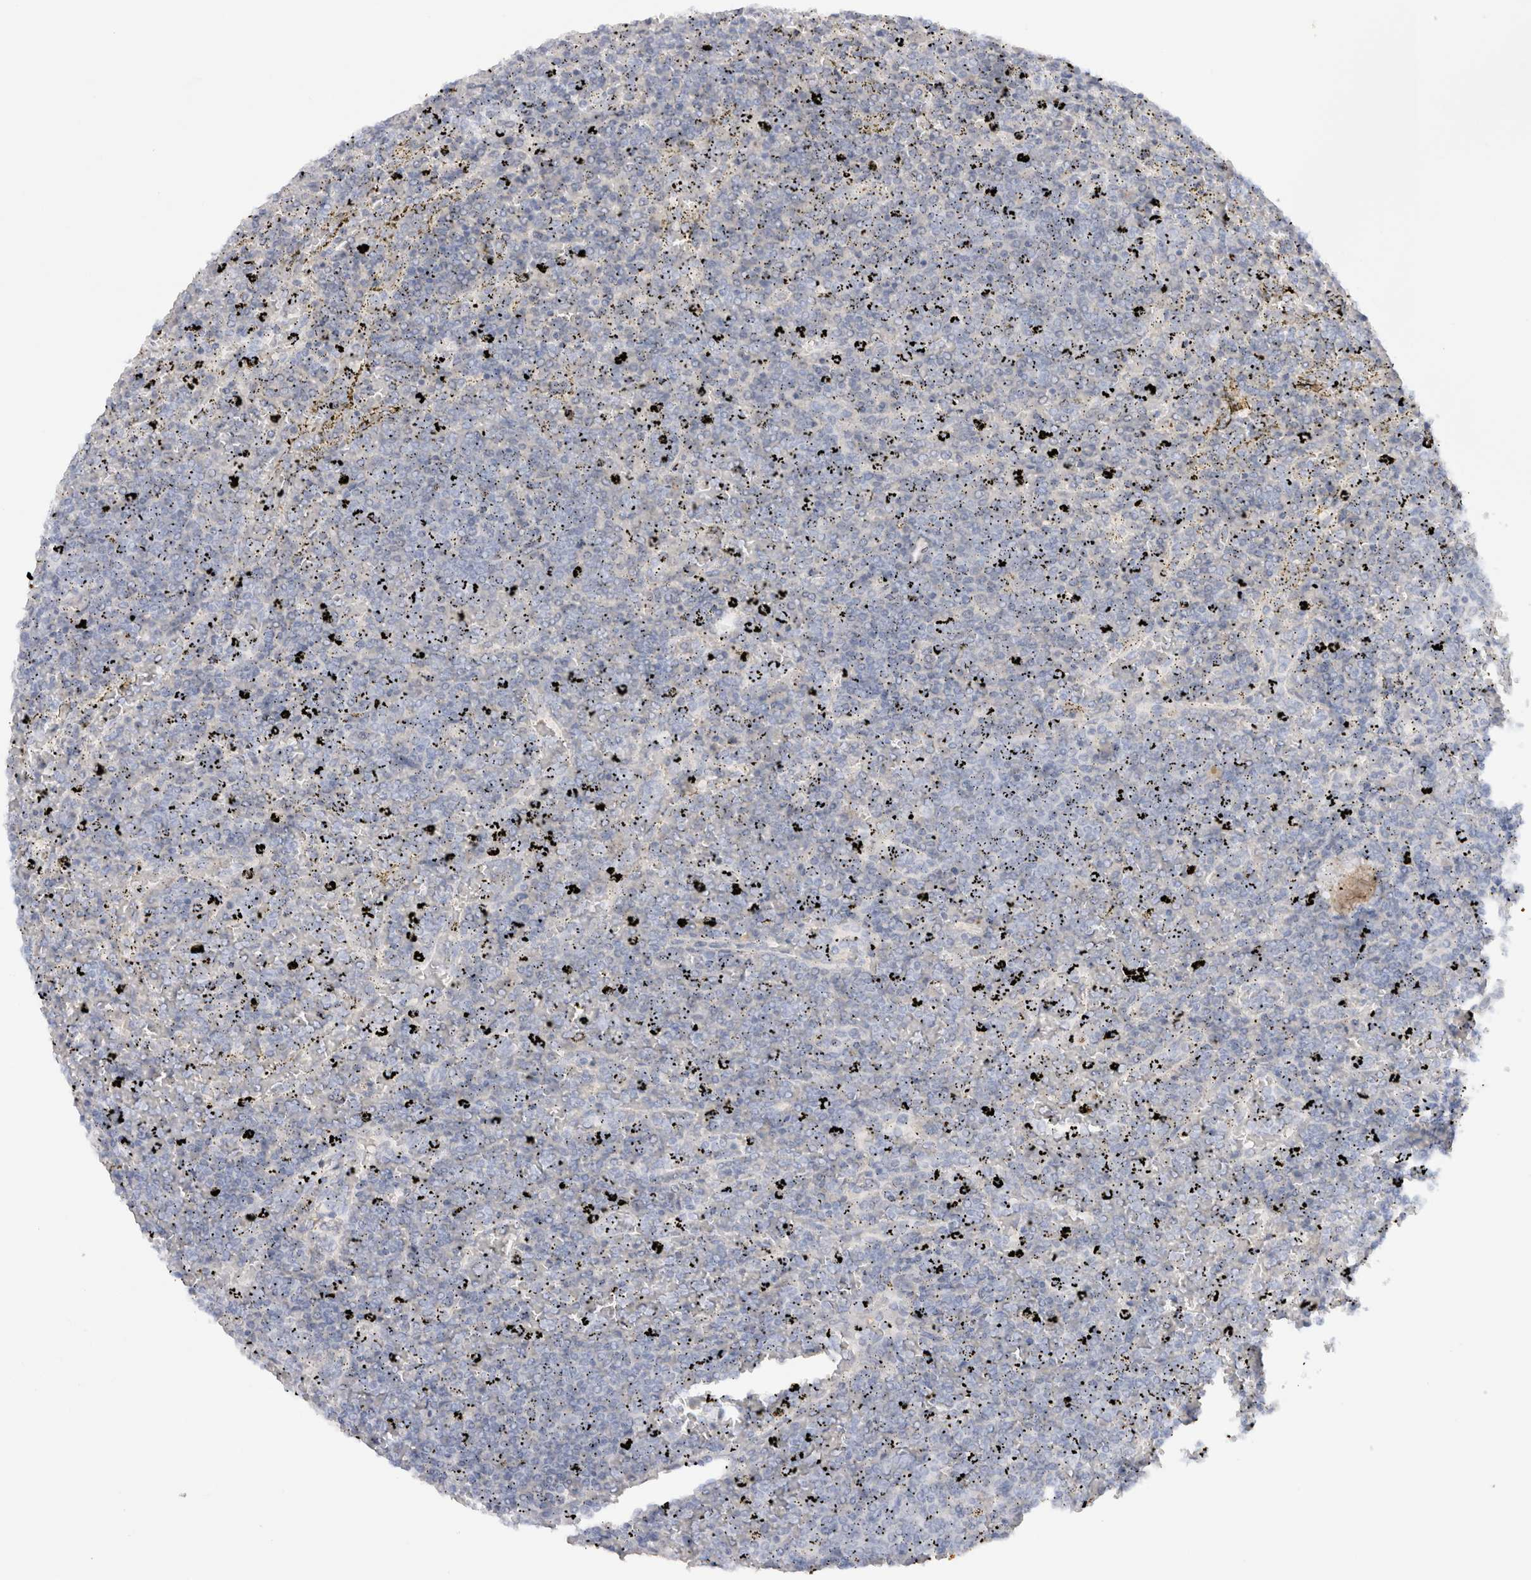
{"staining": {"intensity": "negative", "quantity": "none", "location": "none"}, "tissue": "lymphoma", "cell_type": "Tumor cells", "image_type": "cancer", "snomed": [{"axis": "morphology", "description": "Malignant lymphoma, non-Hodgkin's type, Low grade"}, {"axis": "topography", "description": "Spleen"}], "caption": "Immunohistochemistry (IHC) micrograph of neoplastic tissue: low-grade malignant lymphoma, non-Hodgkin's type stained with DAB demonstrates no significant protein positivity in tumor cells. The staining is performed using DAB (3,3'-diaminobenzidine) brown chromogen with nuclei counter-stained in using hematoxylin.", "gene": "CHRM4", "patient": {"sex": "female", "age": 77}}